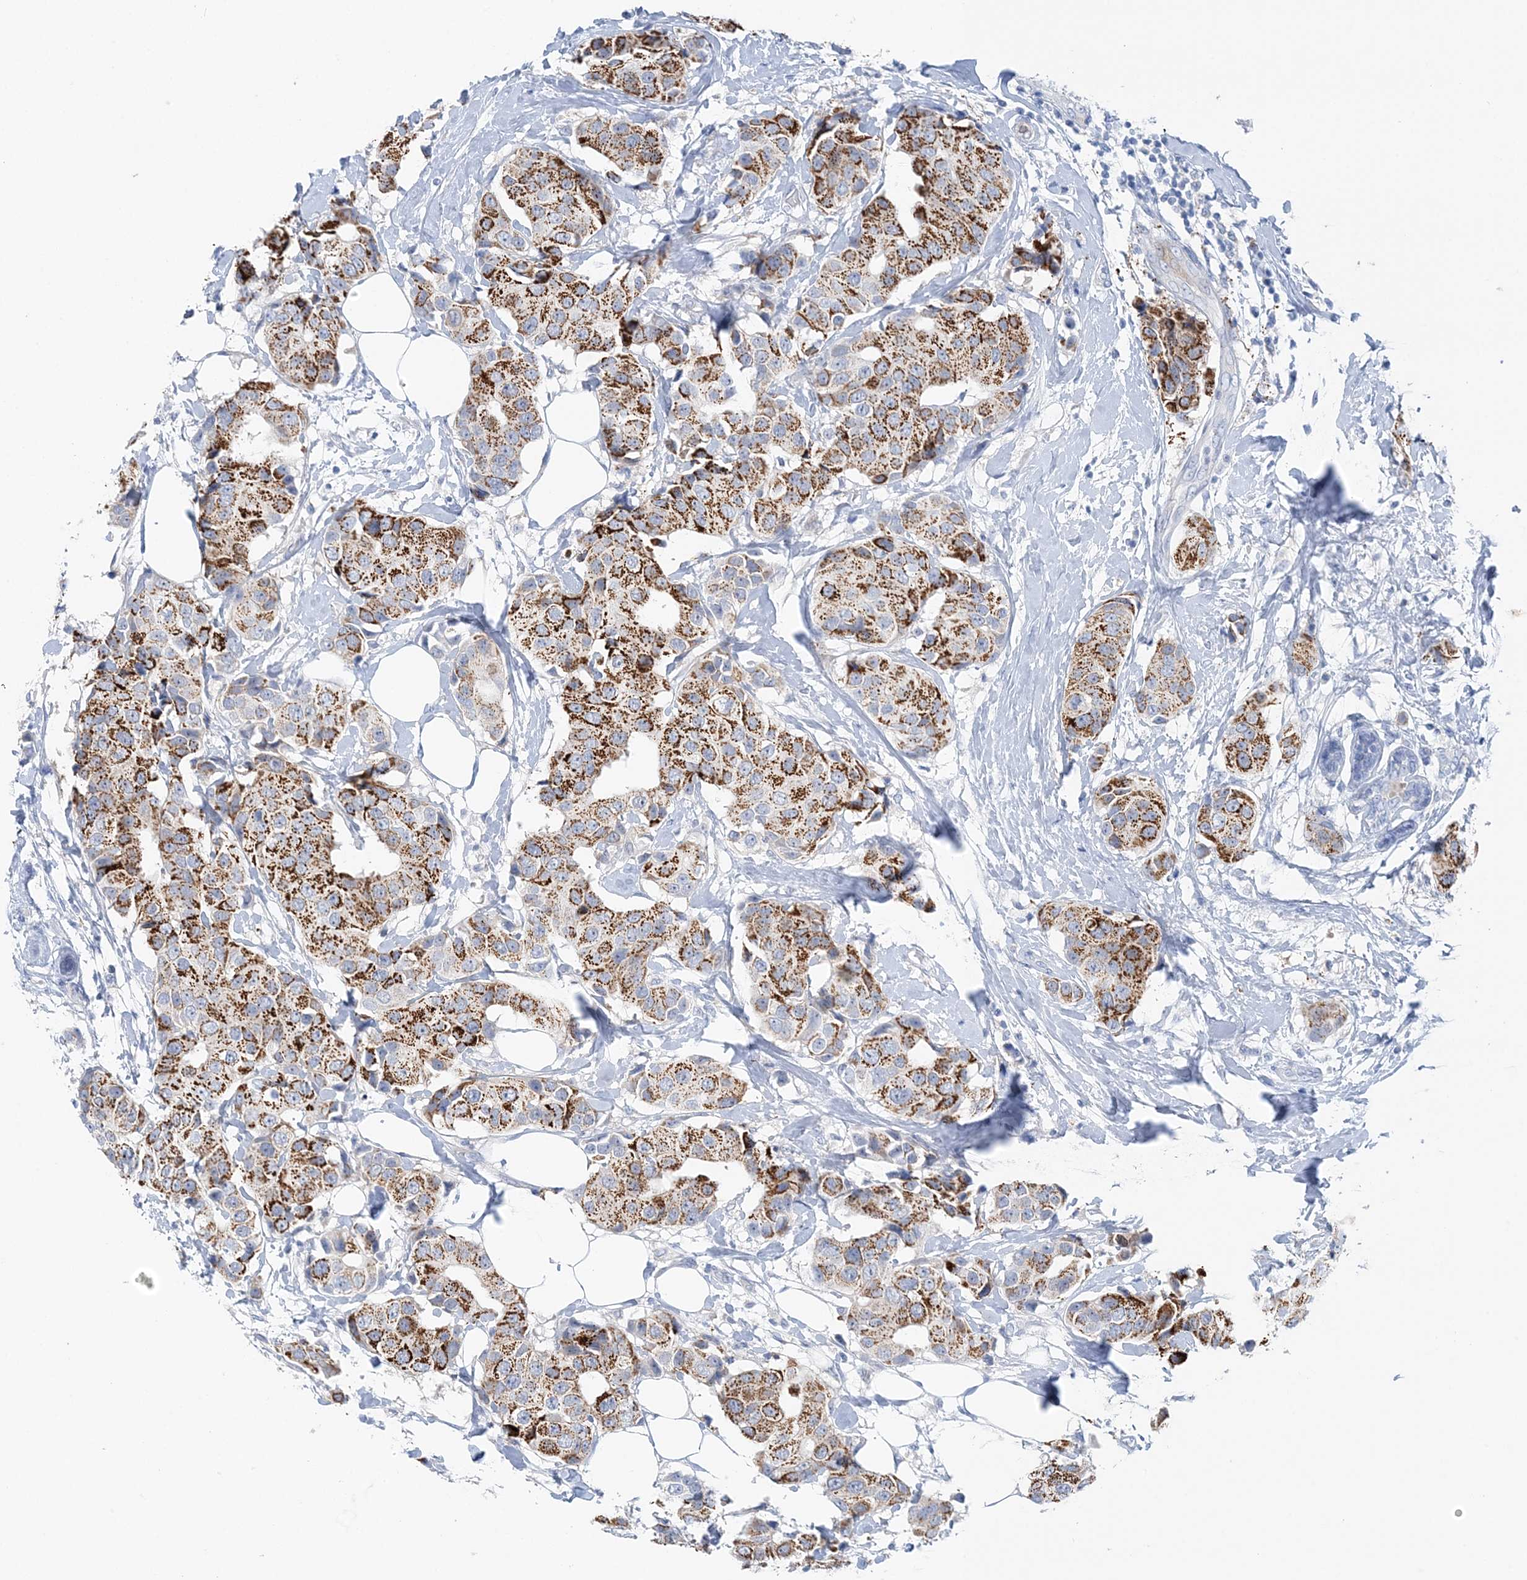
{"staining": {"intensity": "strong", "quantity": ">75%", "location": "cytoplasmic/membranous"}, "tissue": "breast cancer", "cell_type": "Tumor cells", "image_type": "cancer", "snomed": [{"axis": "morphology", "description": "Normal tissue, NOS"}, {"axis": "morphology", "description": "Duct carcinoma"}, {"axis": "topography", "description": "Breast"}], "caption": "Human infiltrating ductal carcinoma (breast) stained for a protein (brown) exhibits strong cytoplasmic/membranous positive staining in approximately >75% of tumor cells.", "gene": "HMGCS1", "patient": {"sex": "female", "age": 39}}